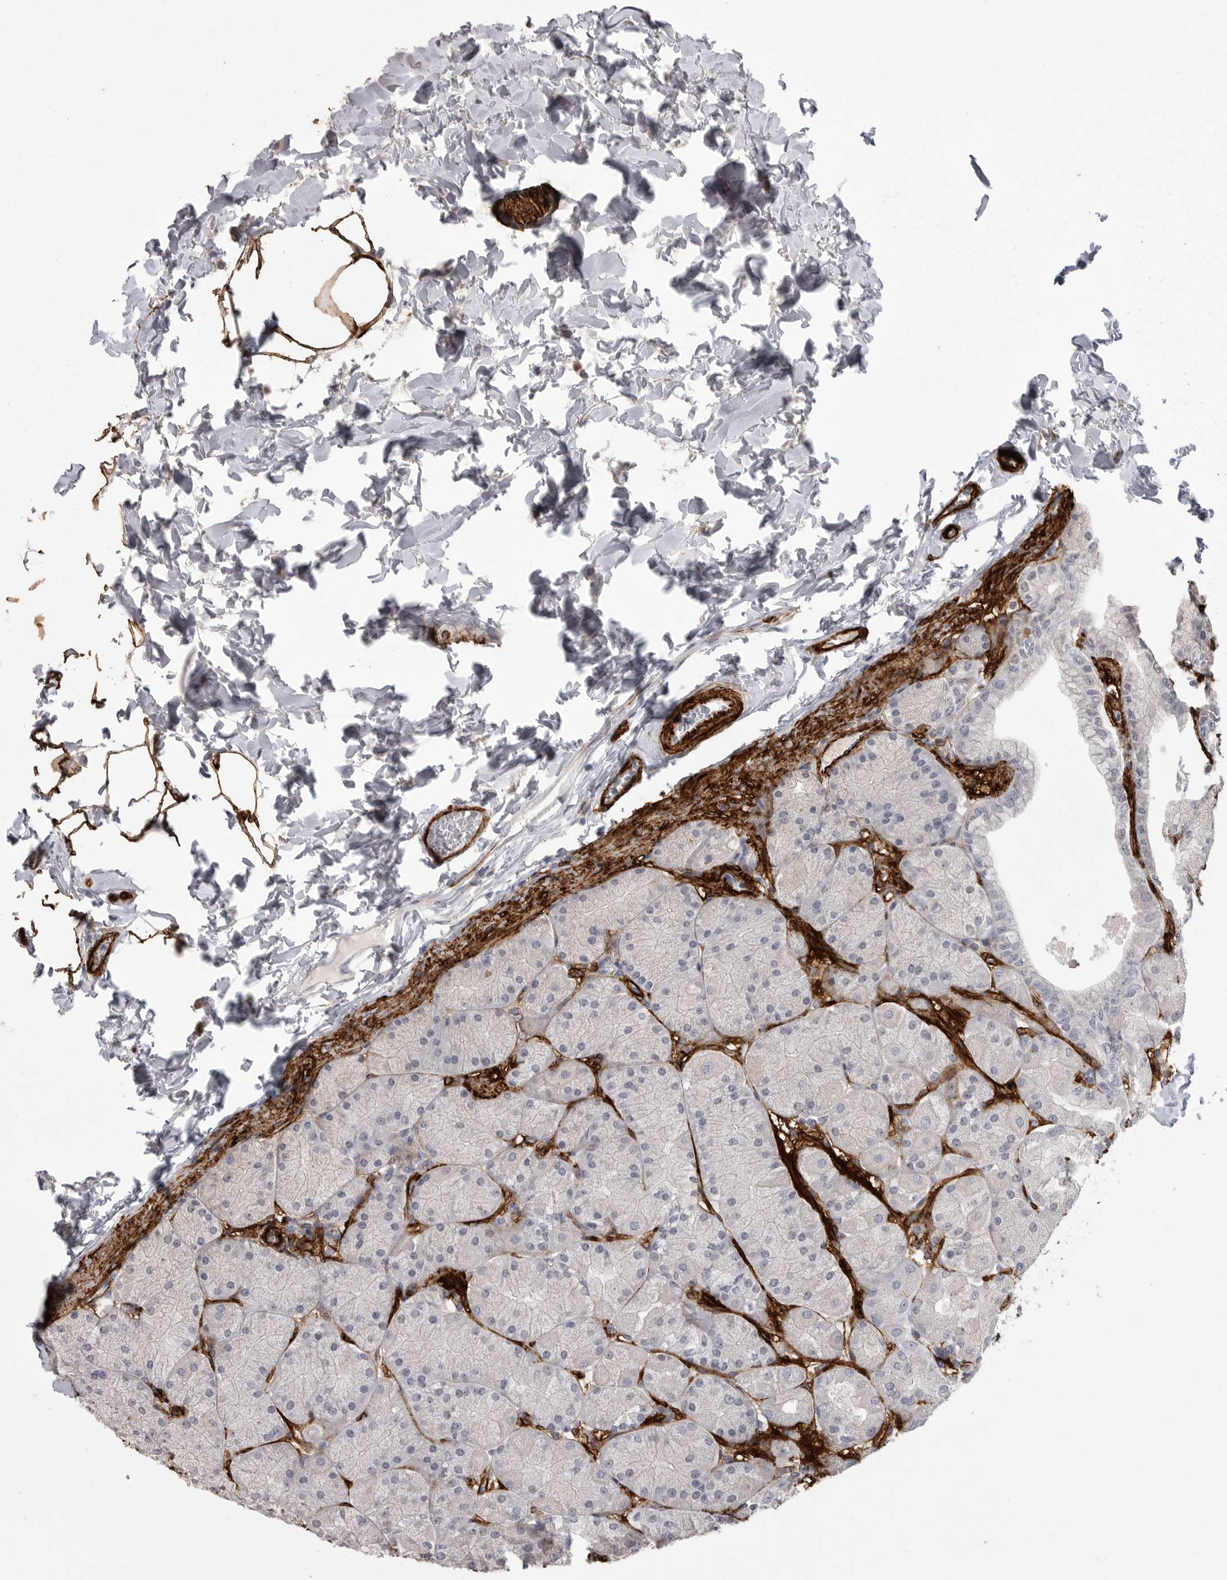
{"staining": {"intensity": "negative", "quantity": "none", "location": "none"}, "tissue": "stomach", "cell_type": "Glandular cells", "image_type": "normal", "snomed": [{"axis": "morphology", "description": "Normal tissue, NOS"}, {"axis": "topography", "description": "Stomach, upper"}], "caption": "Protein analysis of normal stomach exhibits no significant expression in glandular cells. (Stains: DAB (3,3'-diaminobenzidine) immunohistochemistry (IHC) with hematoxylin counter stain, Microscopy: brightfield microscopy at high magnification).", "gene": "AOC3", "patient": {"sex": "female", "age": 56}}